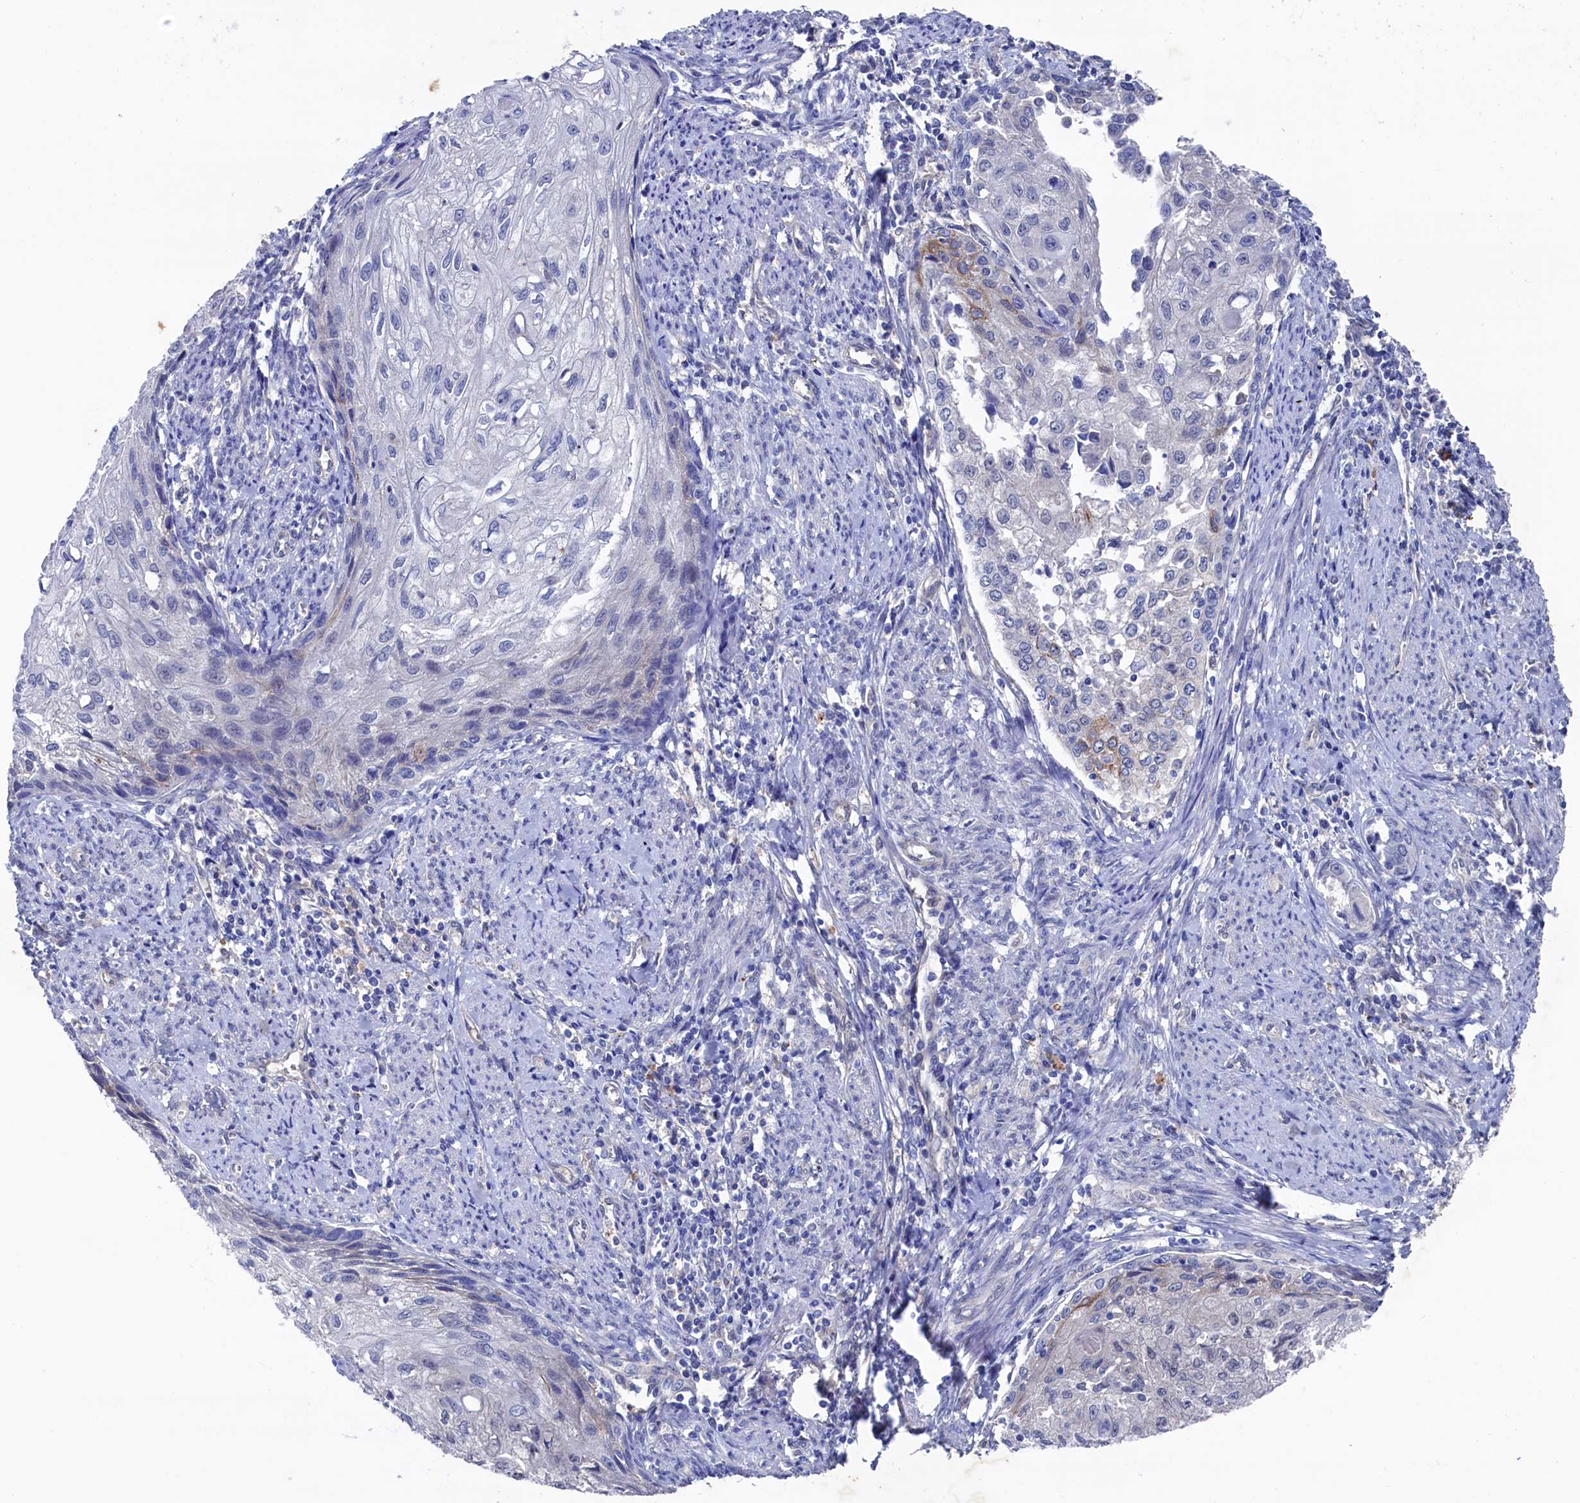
{"staining": {"intensity": "moderate", "quantity": "<25%", "location": "cytoplasmic/membranous"}, "tissue": "cervical cancer", "cell_type": "Tumor cells", "image_type": "cancer", "snomed": [{"axis": "morphology", "description": "Squamous cell carcinoma, NOS"}, {"axis": "topography", "description": "Cervix"}], "caption": "Protein expression analysis of squamous cell carcinoma (cervical) exhibits moderate cytoplasmic/membranous positivity in about <25% of tumor cells. (Brightfield microscopy of DAB IHC at high magnification).", "gene": "RNH1", "patient": {"sex": "female", "age": 67}}